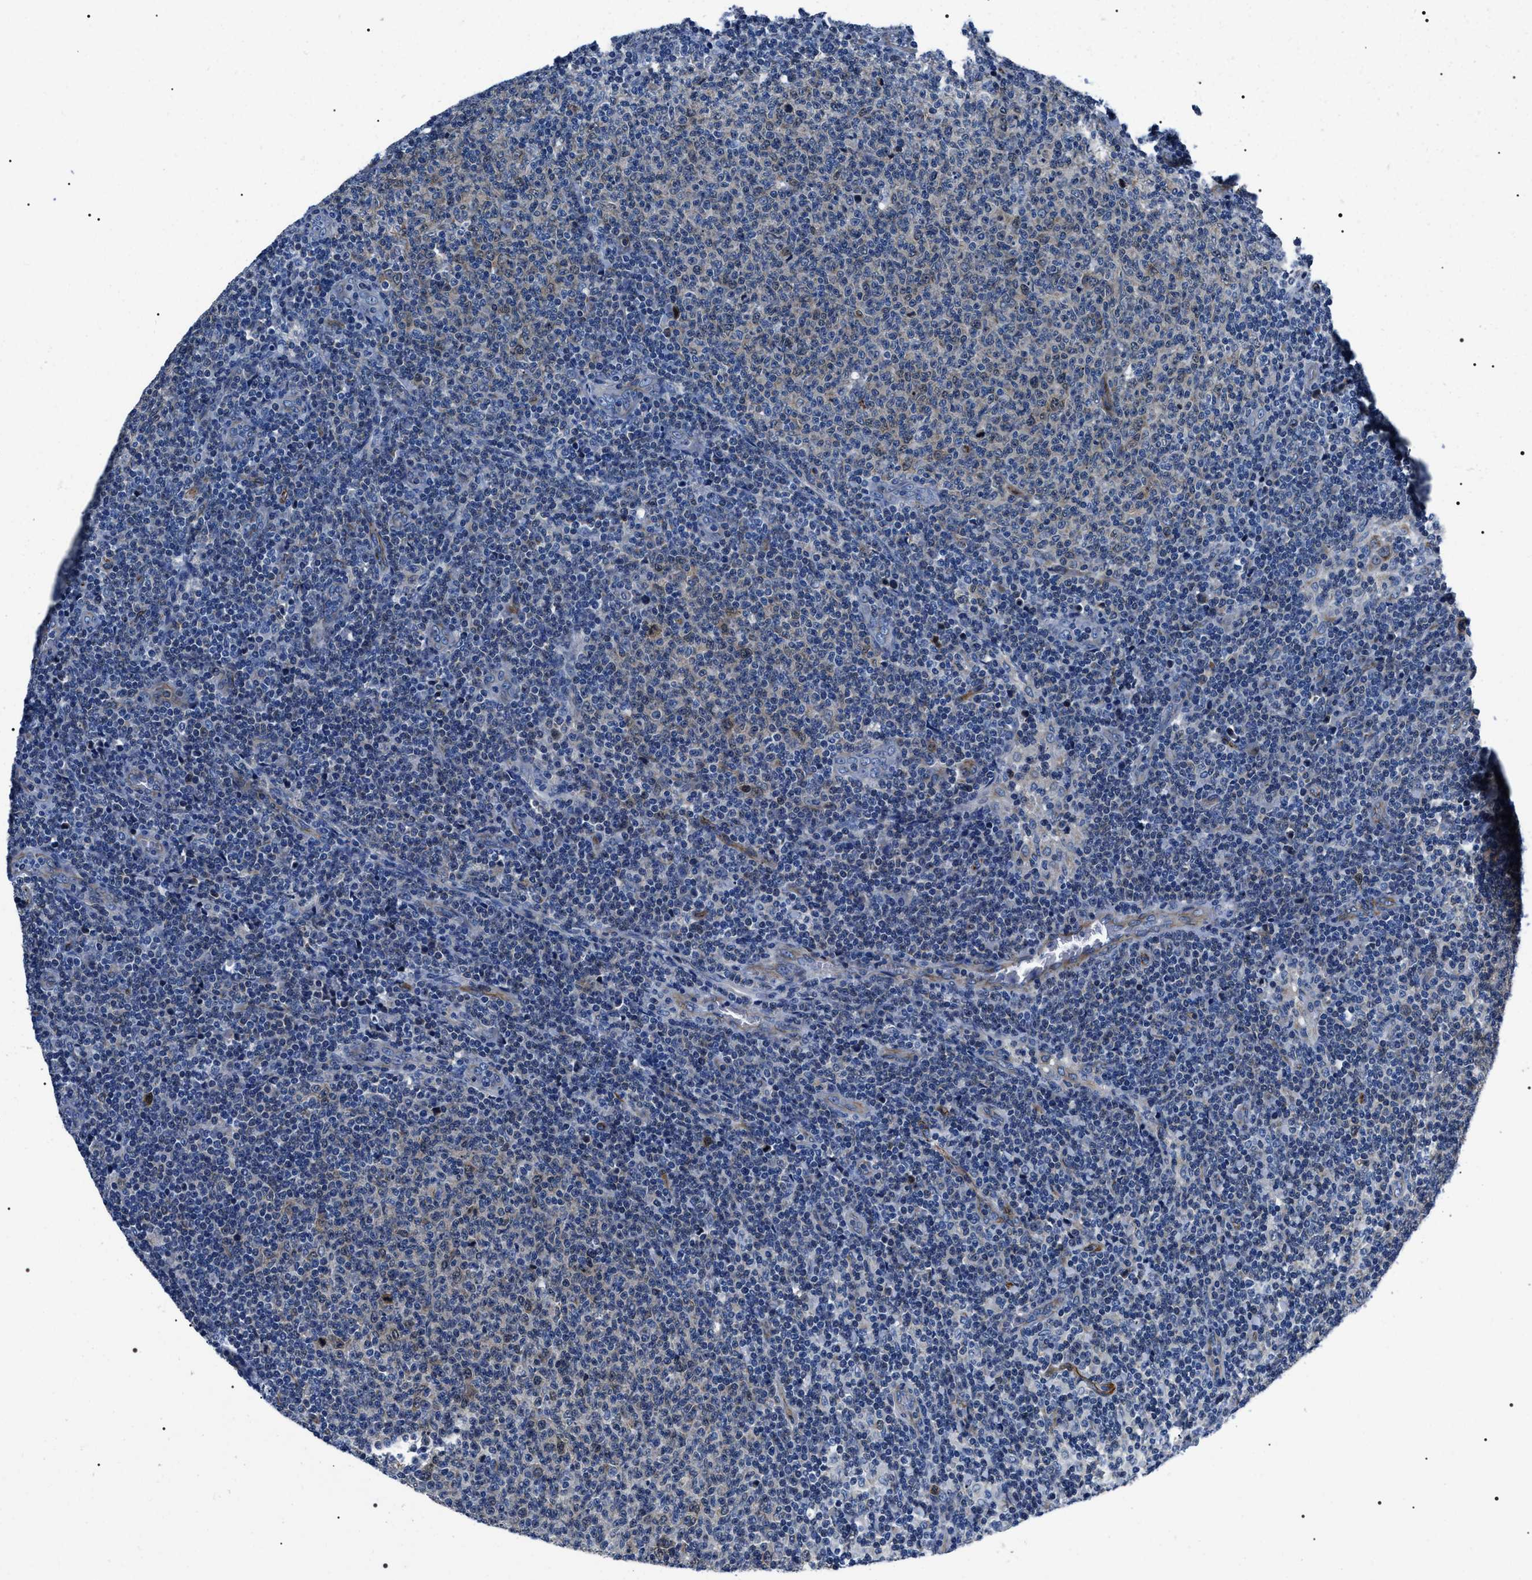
{"staining": {"intensity": "moderate", "quantity": "25%-75%", "location": "cytoplasmic/membranous"}, "tissue": "lymphoma", "cell_type": "Tumor cells", "image_type": "cancer", "snomed": [{"axis": "morphology", "description": "Malignant lymphoma, non-Hodgkin's type, Low grade"}, {"axis": "topography", "description": "Lymph node"}], "caption": "Moderate cytoplasmic/membranous positivity is seen in approximately 25%-75% of tumor cells in lymphoma.", "gene": "BAG2", "patient": {"sex": "male", "age": 66}}